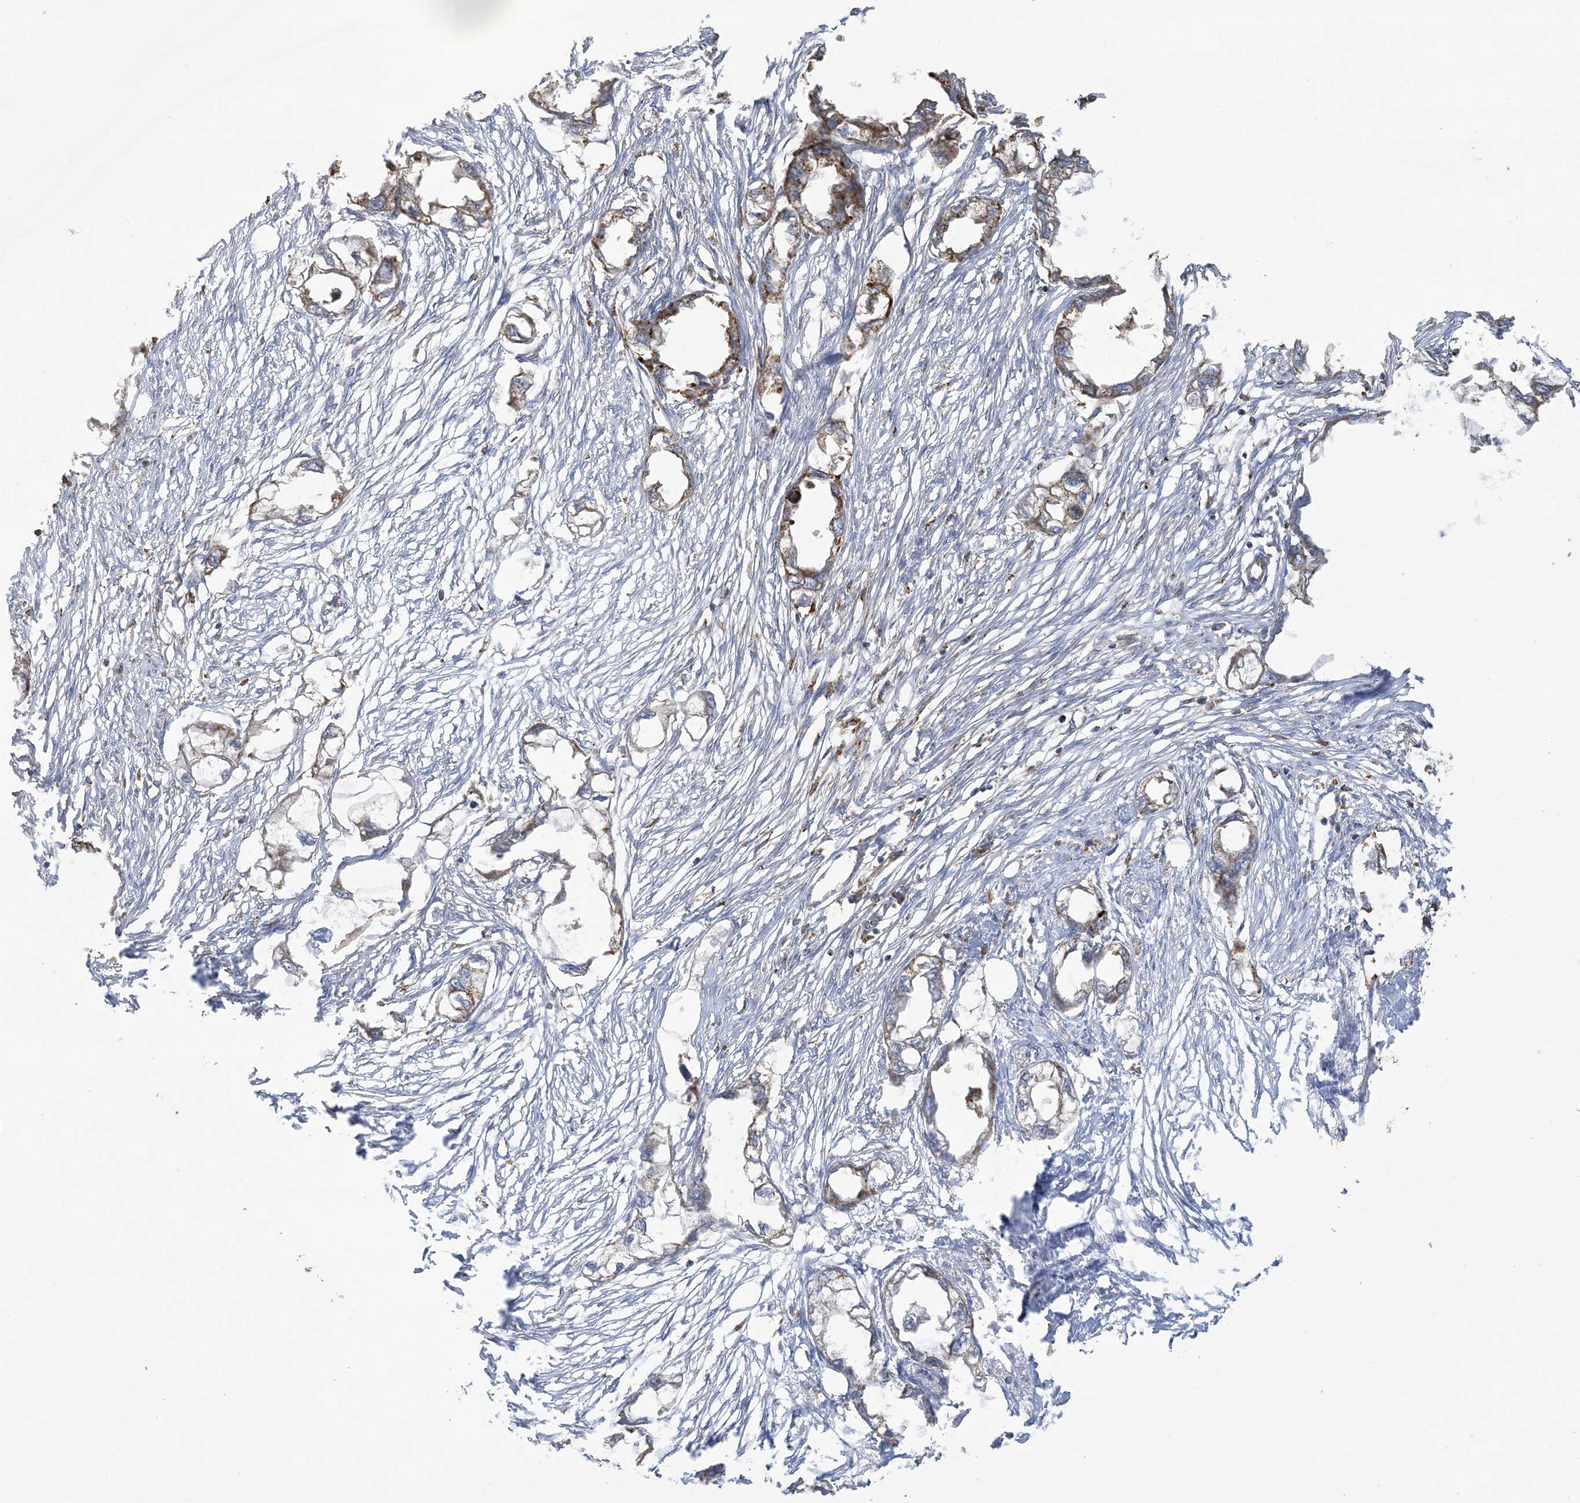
{"staining": {"intensity": "moderate", "quantity": ">75%", "location": "cytoplasmic/membranous"}, "tissue": "endometrial cancer", "cell_type": "Tumor cells", "image_type": "cancer", "snomed": [{"axis": "morphology", "description": "Adenocarcinoma, NOS"}, {"axis": "morphology", "description": "Adenocarcinoma, metastatic, NOS"}, {"axis": "topography", "description": "Adipose tissue"}, {"axis": "topography", "description": "Endometrium"}], "caption": "Immunohistochemistry (IHC) of human metastatic adenocarcinoma (endometrial) demonstrates medium levels of moderate cytoplasmic/membranous positivity in about >75% of tumor cells.", "gene": "AGA", "patient": {"sex": "female", "age": 67}}